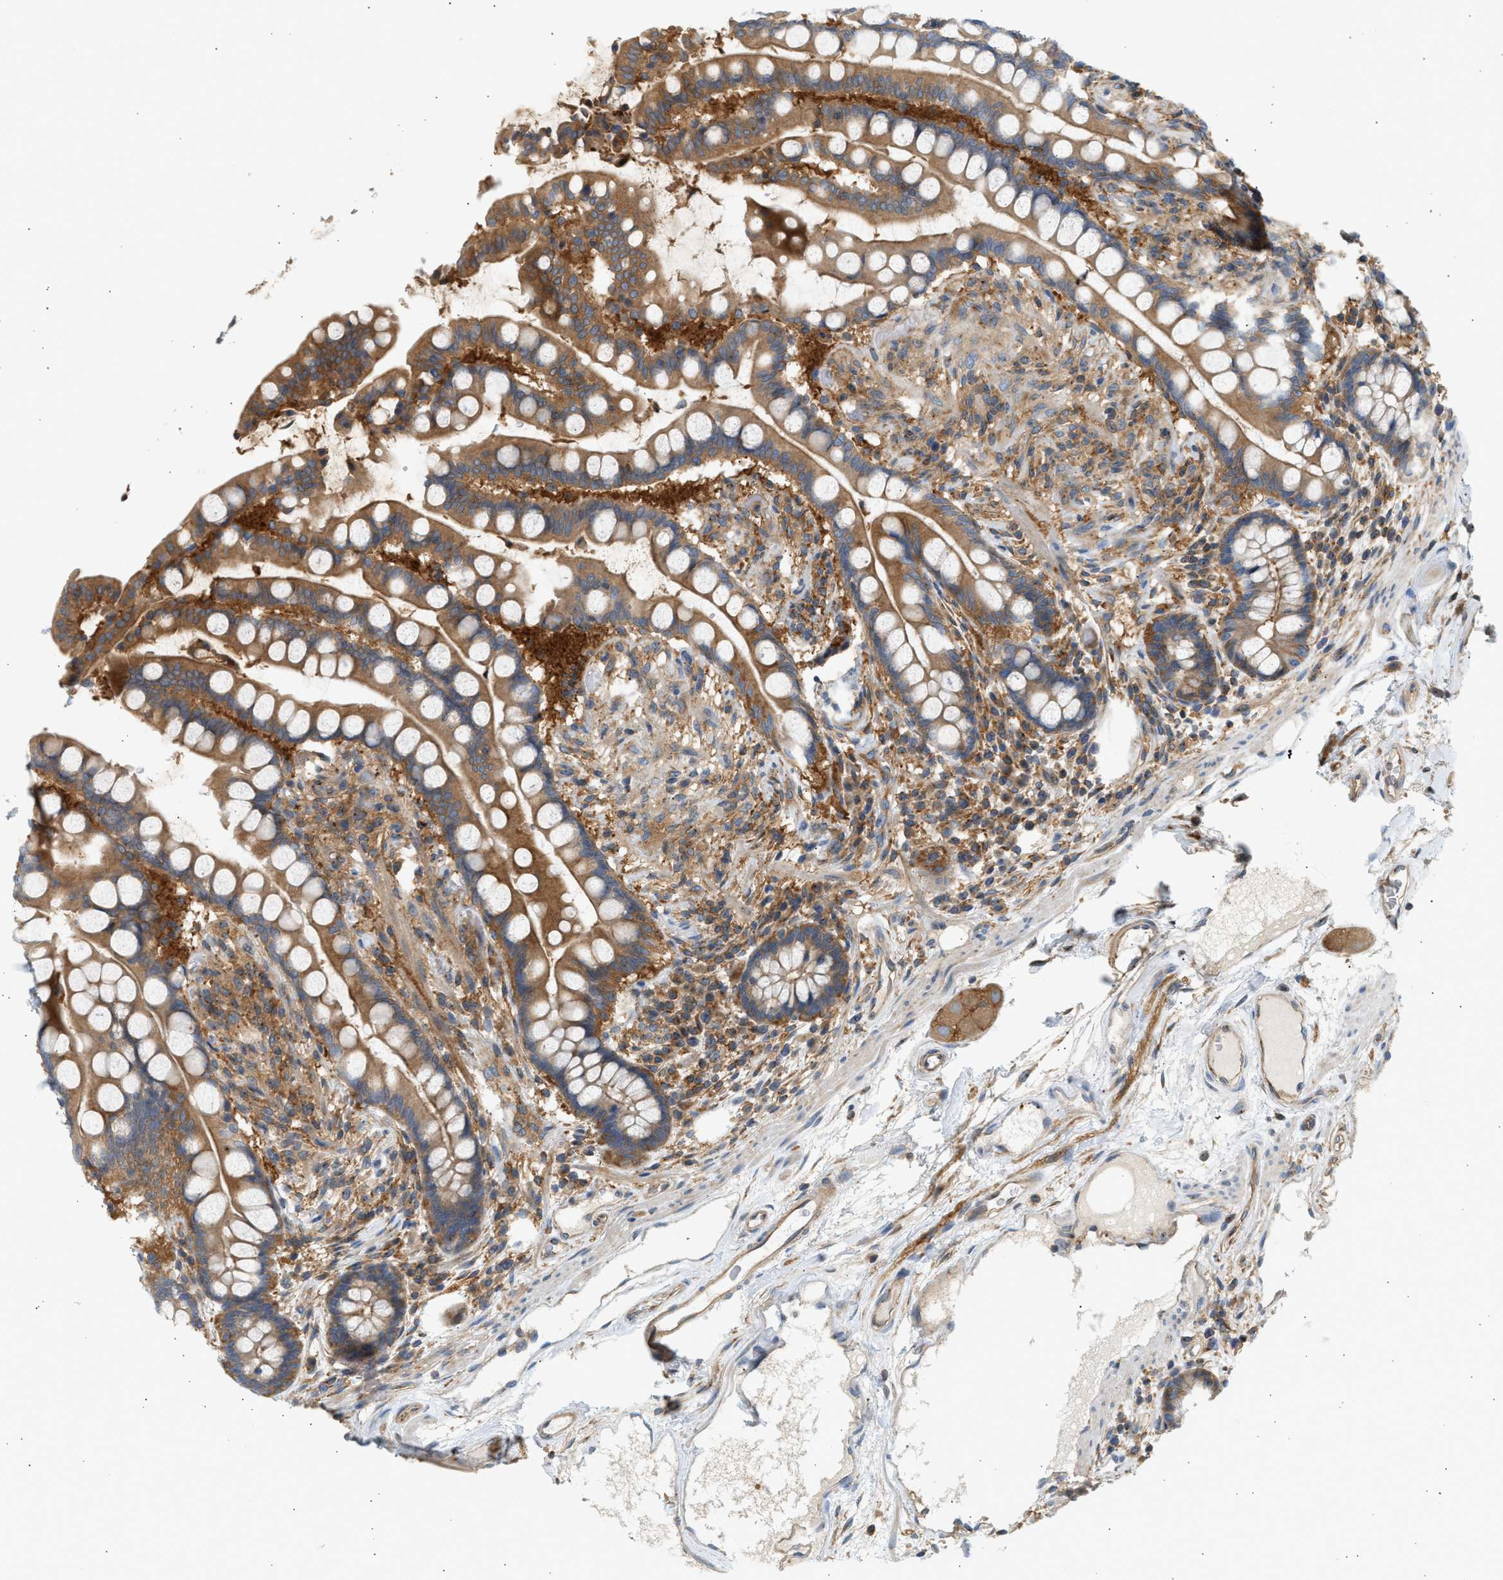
{"staining": {"intensity": "moderate", "quantity": ">75%", "location": "cytoplasmic/membranous"}, "tissue": "colon", "cell_type": "Endothelial cells", "image_type": "normal", "snomed": [{"axis": "morphology", "description": "Normal tissue, NOS"}, {"axis": "topography", "description": "Colon"}], "caption": "Normal colon was stained to show a protein in brown. There is medium levels of moderate cytoplasmic/membranous expression in approximately >75% of endothelial cells. The staining is performed using DAB (3,3'-diaminobenzidine) brown chromogen to label protein expression. The nuclei are counter-stained blue using hematoxylin.", "gene": "PAFAH1B1", "patient": {"sex": "male", "age": 73}}